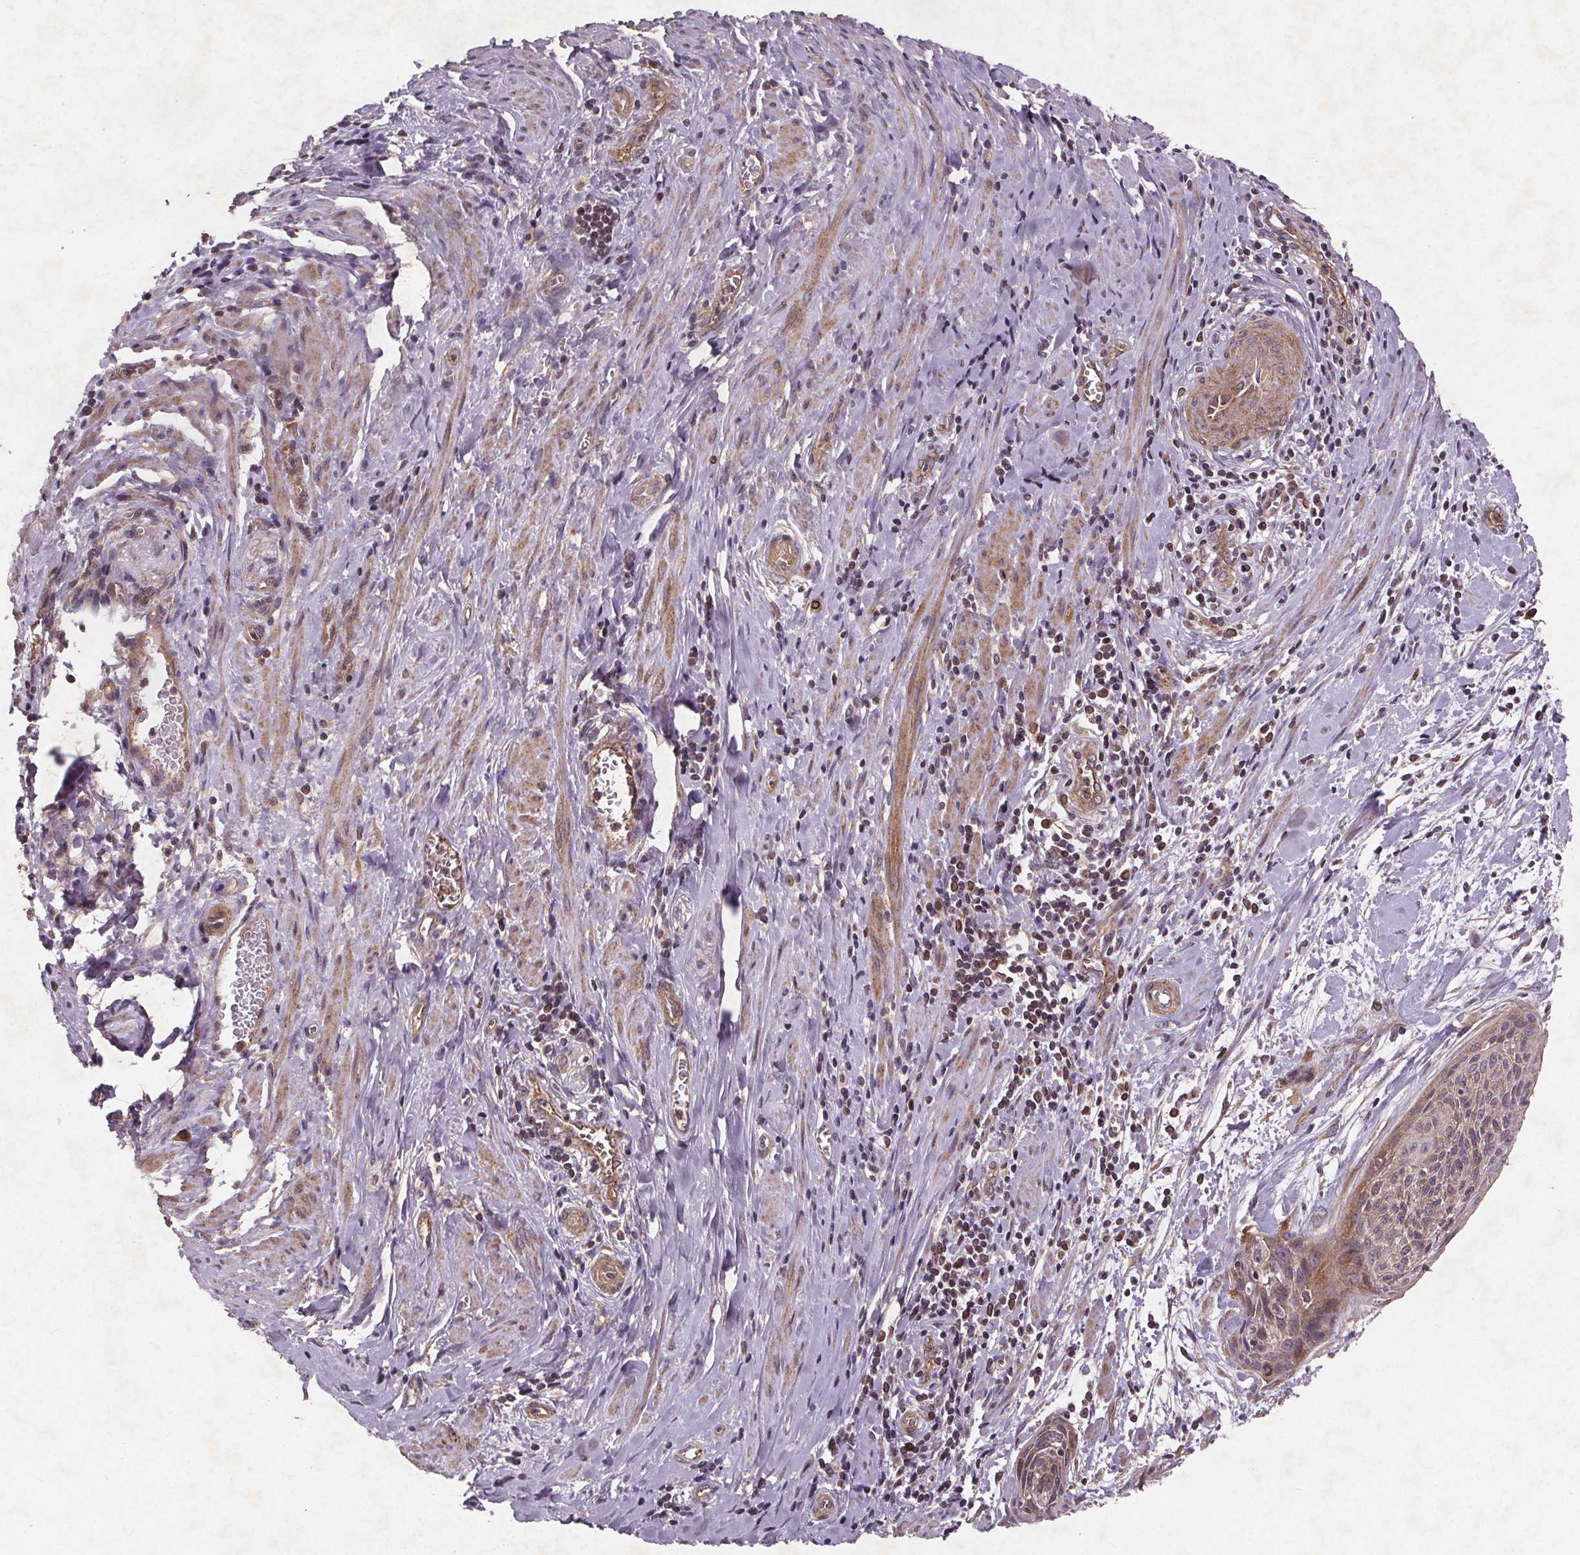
{"staining": {"intensity": "weak", "quantity": "25%-75%", "location": "cytoplasmic/membranous"}, "tissue": "cervical cancer", "cell_type": "Tumor cells", "image_type": "cancer", "snomed": [{"axis": "morphology", "description": "Squamous cell carcinoma, NOS"}, {"axis": "topography", "description": "Cervix"}], "caption": "Cervical cancer (squamous cell carcinoma) stained for a protein (brown) displays weak cytoplasmic/membranous positive expression in about 25%-75% of tumor cells.", "gene": "STRN3", "patient": {"sex": "female", "age": 55}}